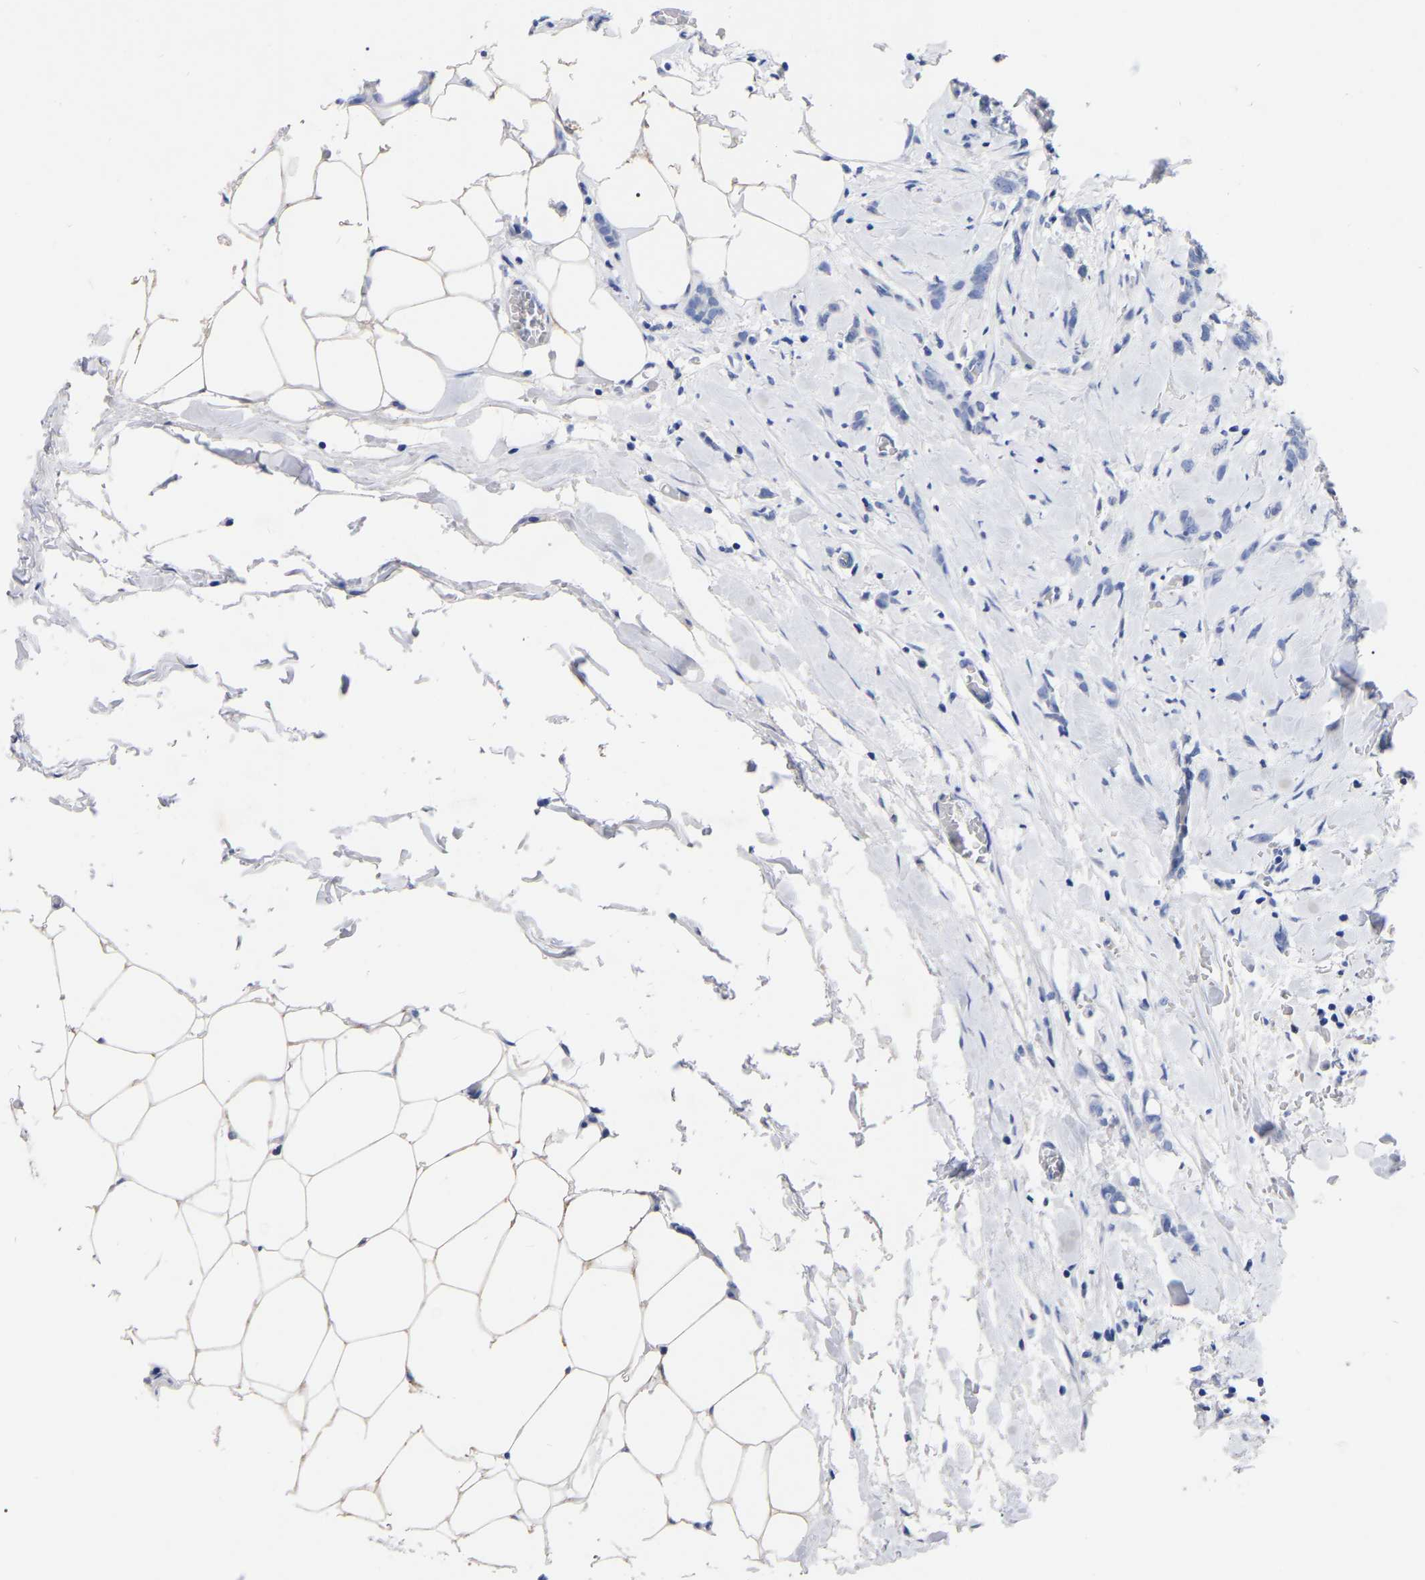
{"staining": {"intensity": "negative", "quantity": "none", "location": "none"}, "tissue": "breast cancer", "cell_type": "Tumor cells", "image_type": "cancer", "snomed": [{"axis": "morphology", "description": "Lobular carcinoma, in situ"}, {"axis": "morphology", "description": "Lobular carcinoma"}, {"axis": "topography", "description": "Breast"}], "caption": "This is a image of immunohistochemistry staining of lobular carcinoma in situ (breast), which shows no staining in tumor cells.", "gene": "ANXA13", "patient": {"sex": "female", "age": 41}}